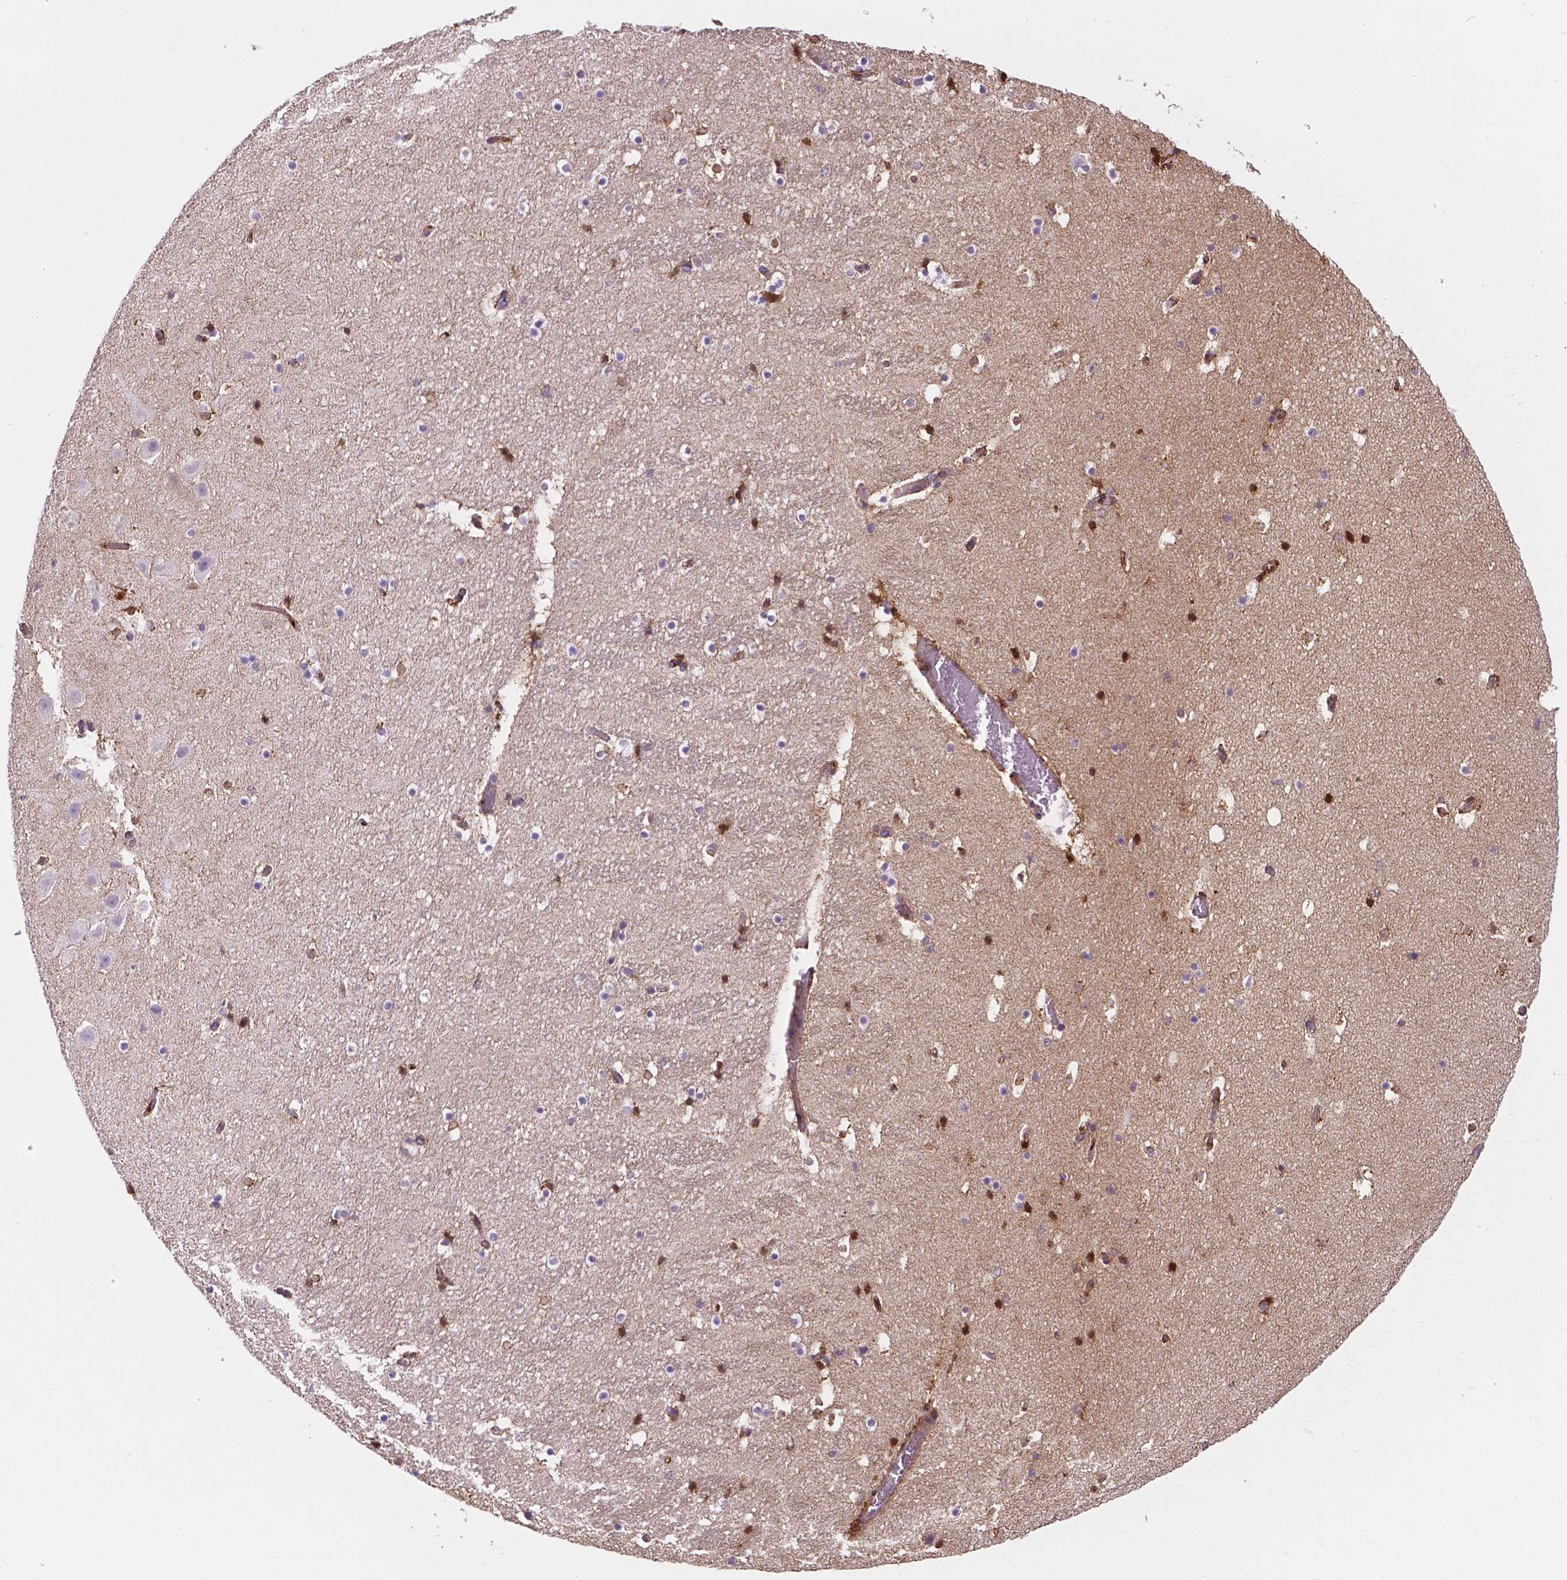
{"staining": {"intensity": "strong", "quantity": "<25%", "location": "cytoplasmic/membranous,nuclear"}, "tissue": "hippocampus", "cell_type": "Glial cells", "image_type": "normal", "snomed": [{"axis": "morphology", "description": "Normal tissue, NOS"}, {"axis": "topography", "description": "Hippocampus"}], "caption": "DAB immunohistochemical staining of benign hippocampus shows strong cytoplasmic/membranous,nuclear protein expression in approximately <25% of glial cells.", "gene": "APOE", "patient": {"sex": "male", "age": 26}}